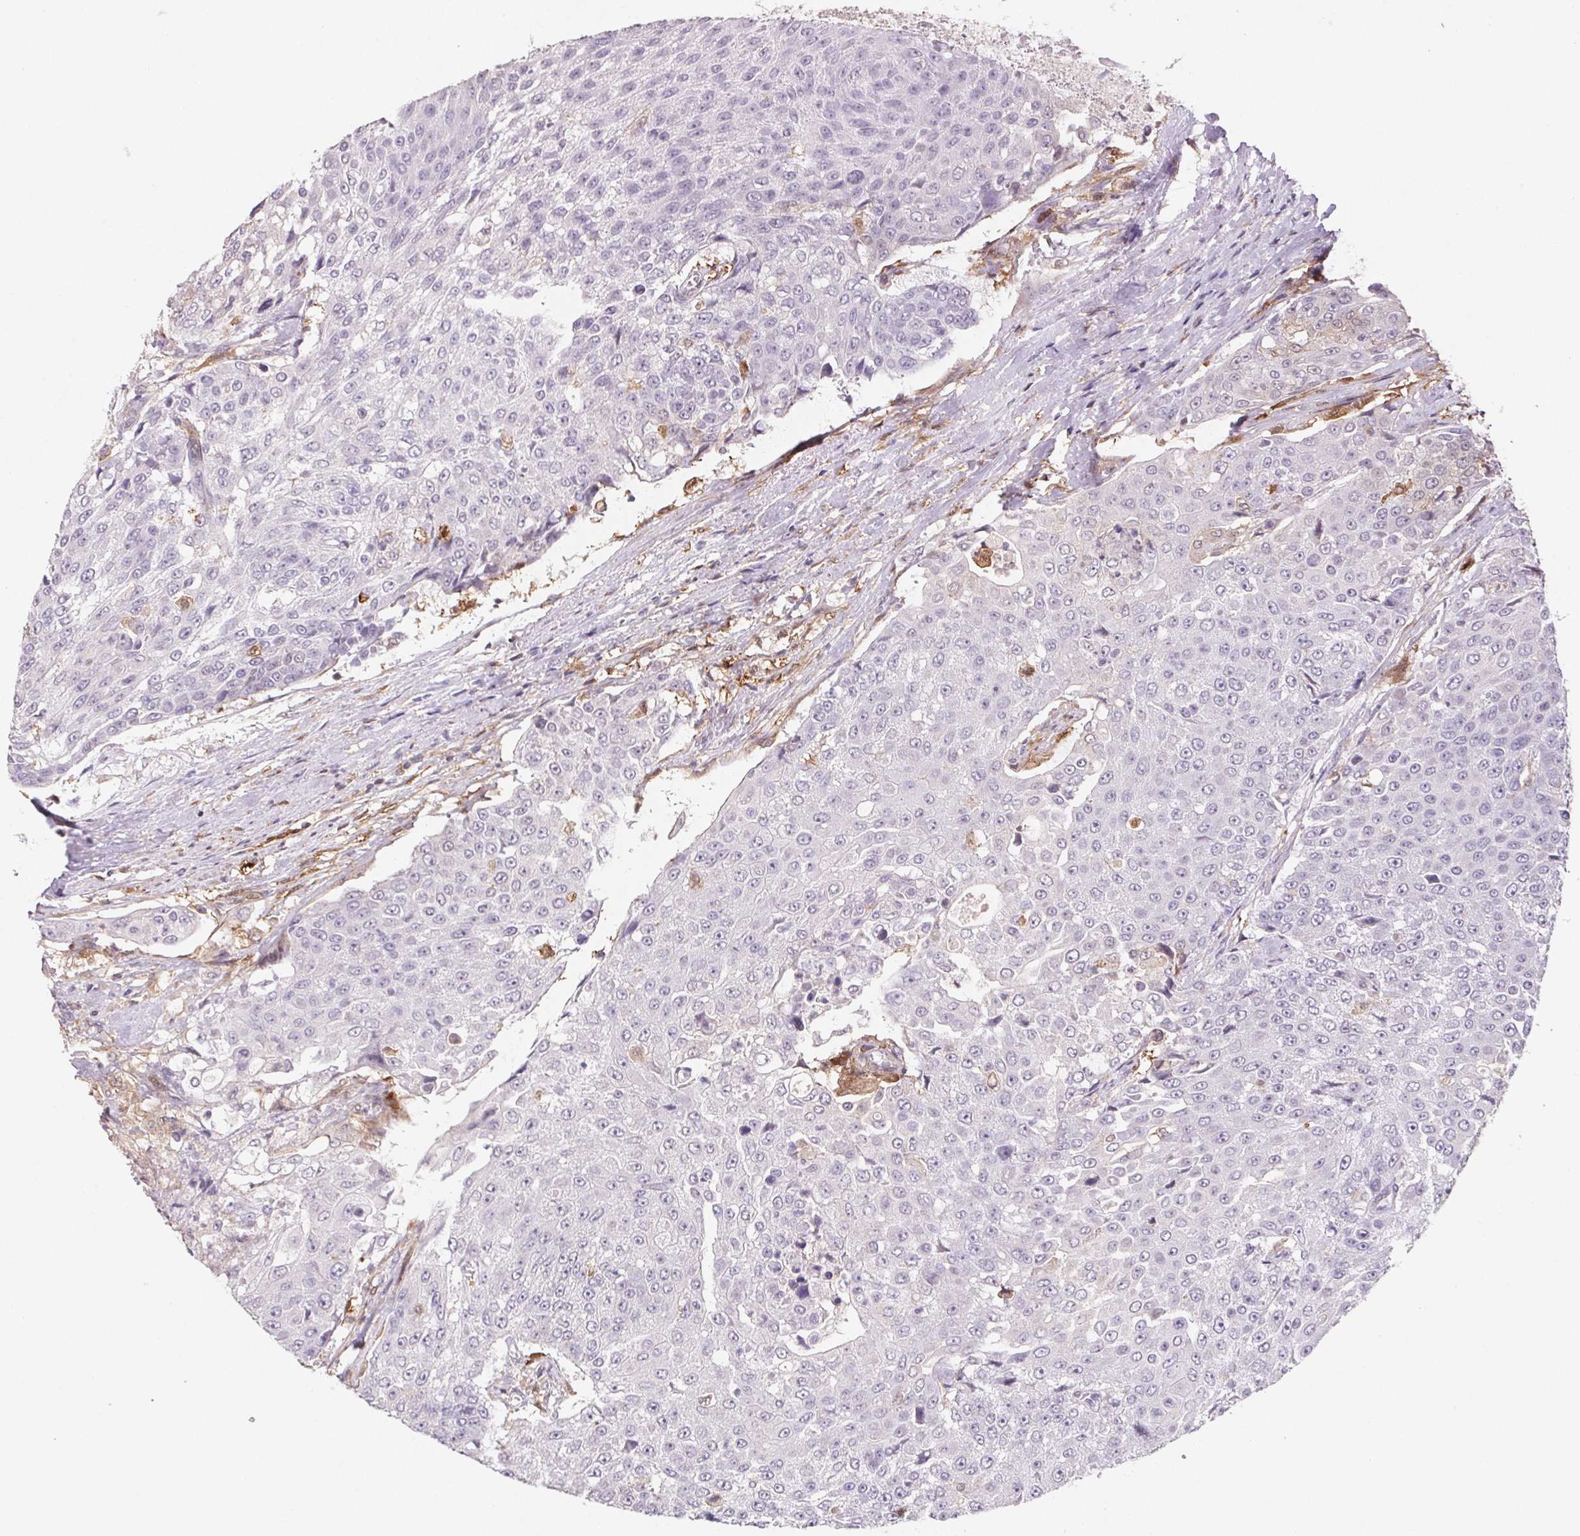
{"staining": {"intensity": "negative", "quantity": "none", "location": "none"}, "tissue": "urothelial cancer", "cell_type": "Tumor cells", "image_type": "cancer", "snomed": [{"axis": "morphology", "description": "Urothelial carcinoma, High grade"}, {"axis": "topography", "description": "Urinary bladder"}], "caption": "A high-resolution micrograph shows IHC staining of urothelial carcinoma (high-grade), which displays no significant positivity in tumor cells.", "gene": "GBP1", "patient": {"sex": "female", "age": 63}}